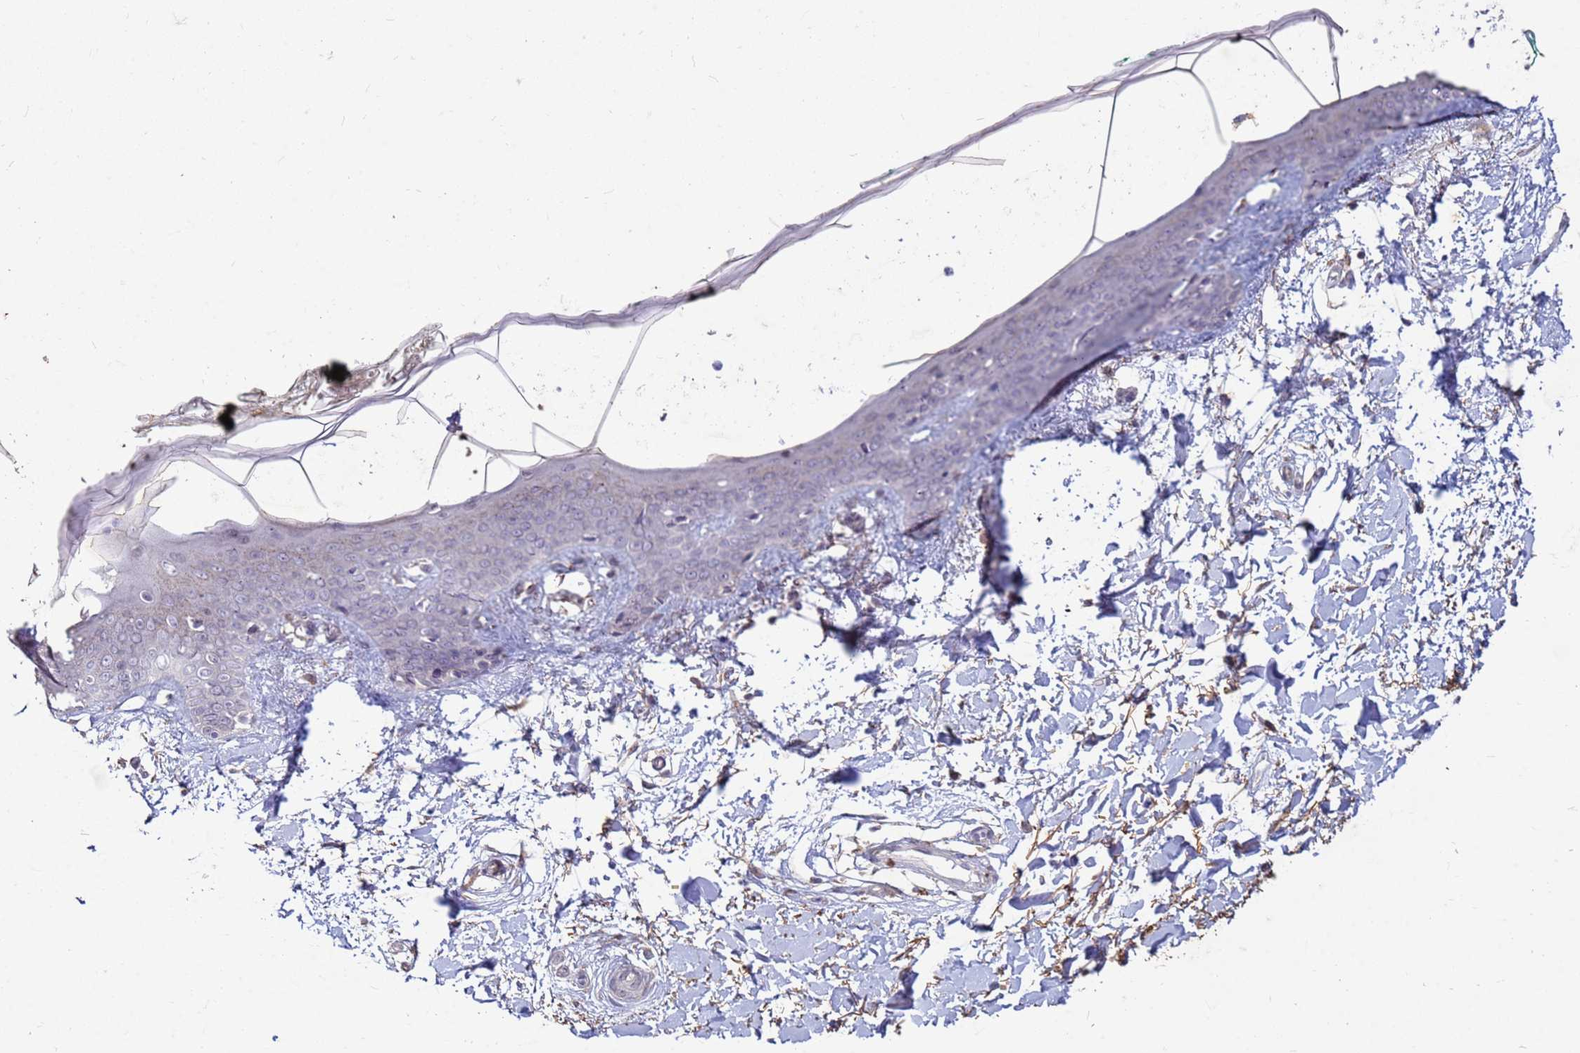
{"staining": {"intensity": "moderate", "quantity": ">75%", "location": "cytoplasmic/membranous"}, "tissue": "skin", "cell_type": "Fibroblasts", "image_type": "normal", "snomed": [{"axis": "morphology", "description": "Normal tissue, NOS"}, {"axis": "topography", "description": "Skin"}], "caption": "Immunohistochemical staining of normal skin demonstrates medium levels of moderate cytoplasmic/membranous expression in approximately >75% of fibroblasts.", "gene": "SLC25A15", "patient": {"sex": "female", "age": 34}}